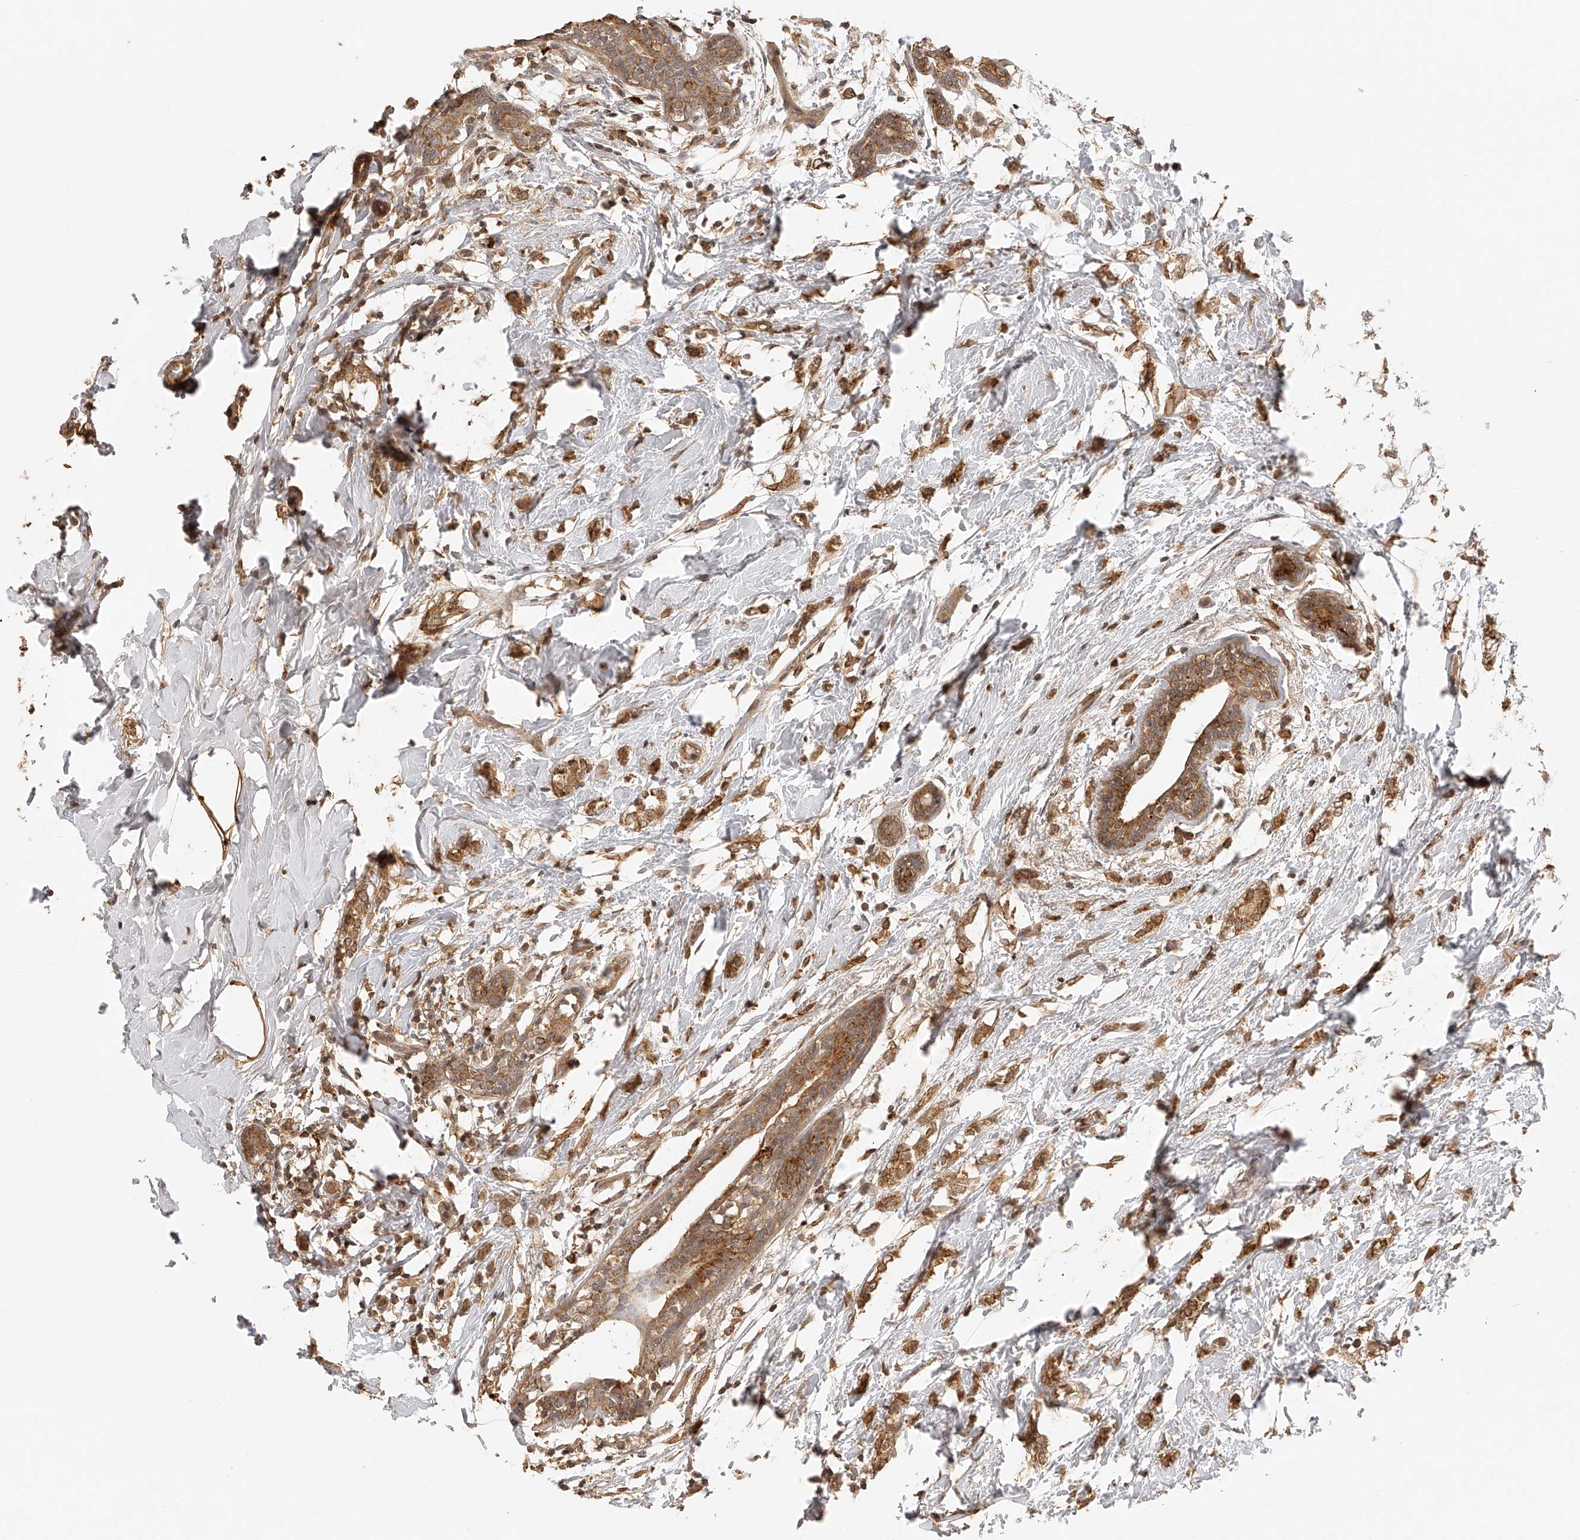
{"staining": {"intensity": "moderate", "quantity": ">75%", "location": "cytoplasmic/membranous"}, "tissue": "breast cancer", "cell_type": "Tumor cells", "image_type": "cancer", "snomed": [{"axis": "morphology", "description": "Normal tissue, NOS"}, {"axis": "morphology", "description": "Lobular carcinoma"}, {"axis": "topography", "description": "Breast"}], "caption": "Moderate cytoplasmic/membranous staining is seen in approximately >75% of tumor cells in lobular carcinoma (breast).", "gene": "BCL2L11", "patient": {"sex": "female", "age": 47}}